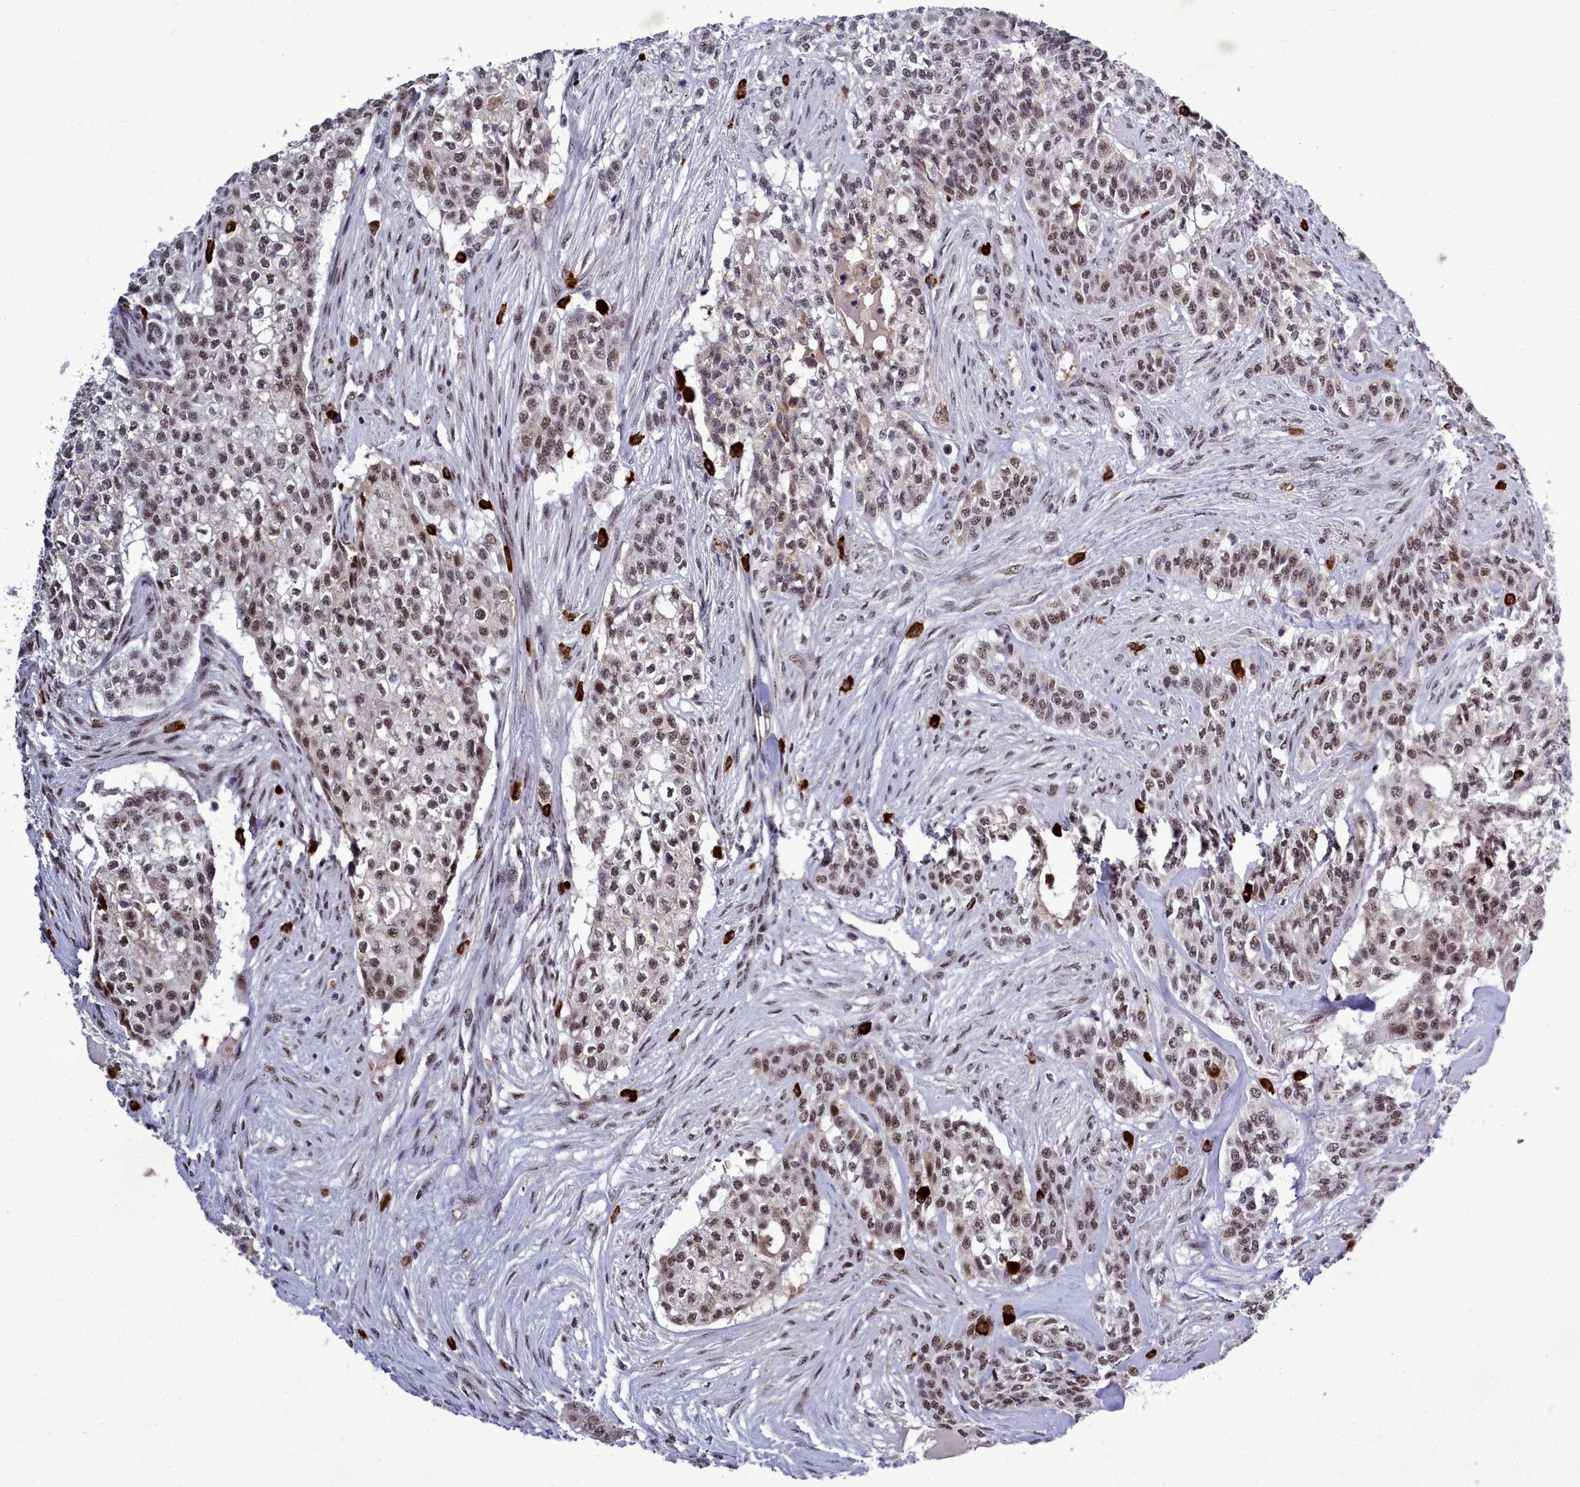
{"staining": {"intensity": "moderate", "quantity": "25%-75%", "location": "cytoplasmic/membranous,nuclear"}, "tissue": "head and neck cancer", "cell_type": "Tumor cells", "image_type": "cancer", "snomed": [{"axis": "morphology", "description": "Adenocarcinoma, NOS"}, {"axis": "topography", "description": "Head-Neck"}], "caption": "Head and neck adenocarcinoma stained for a protein (brown) displays moderate cytoplasmic/membranous and nuclear positive staining in about 25%-75% of tumor cells.", "gene": "POM121L2", "patient": {"sex": "male", "age": 81}}